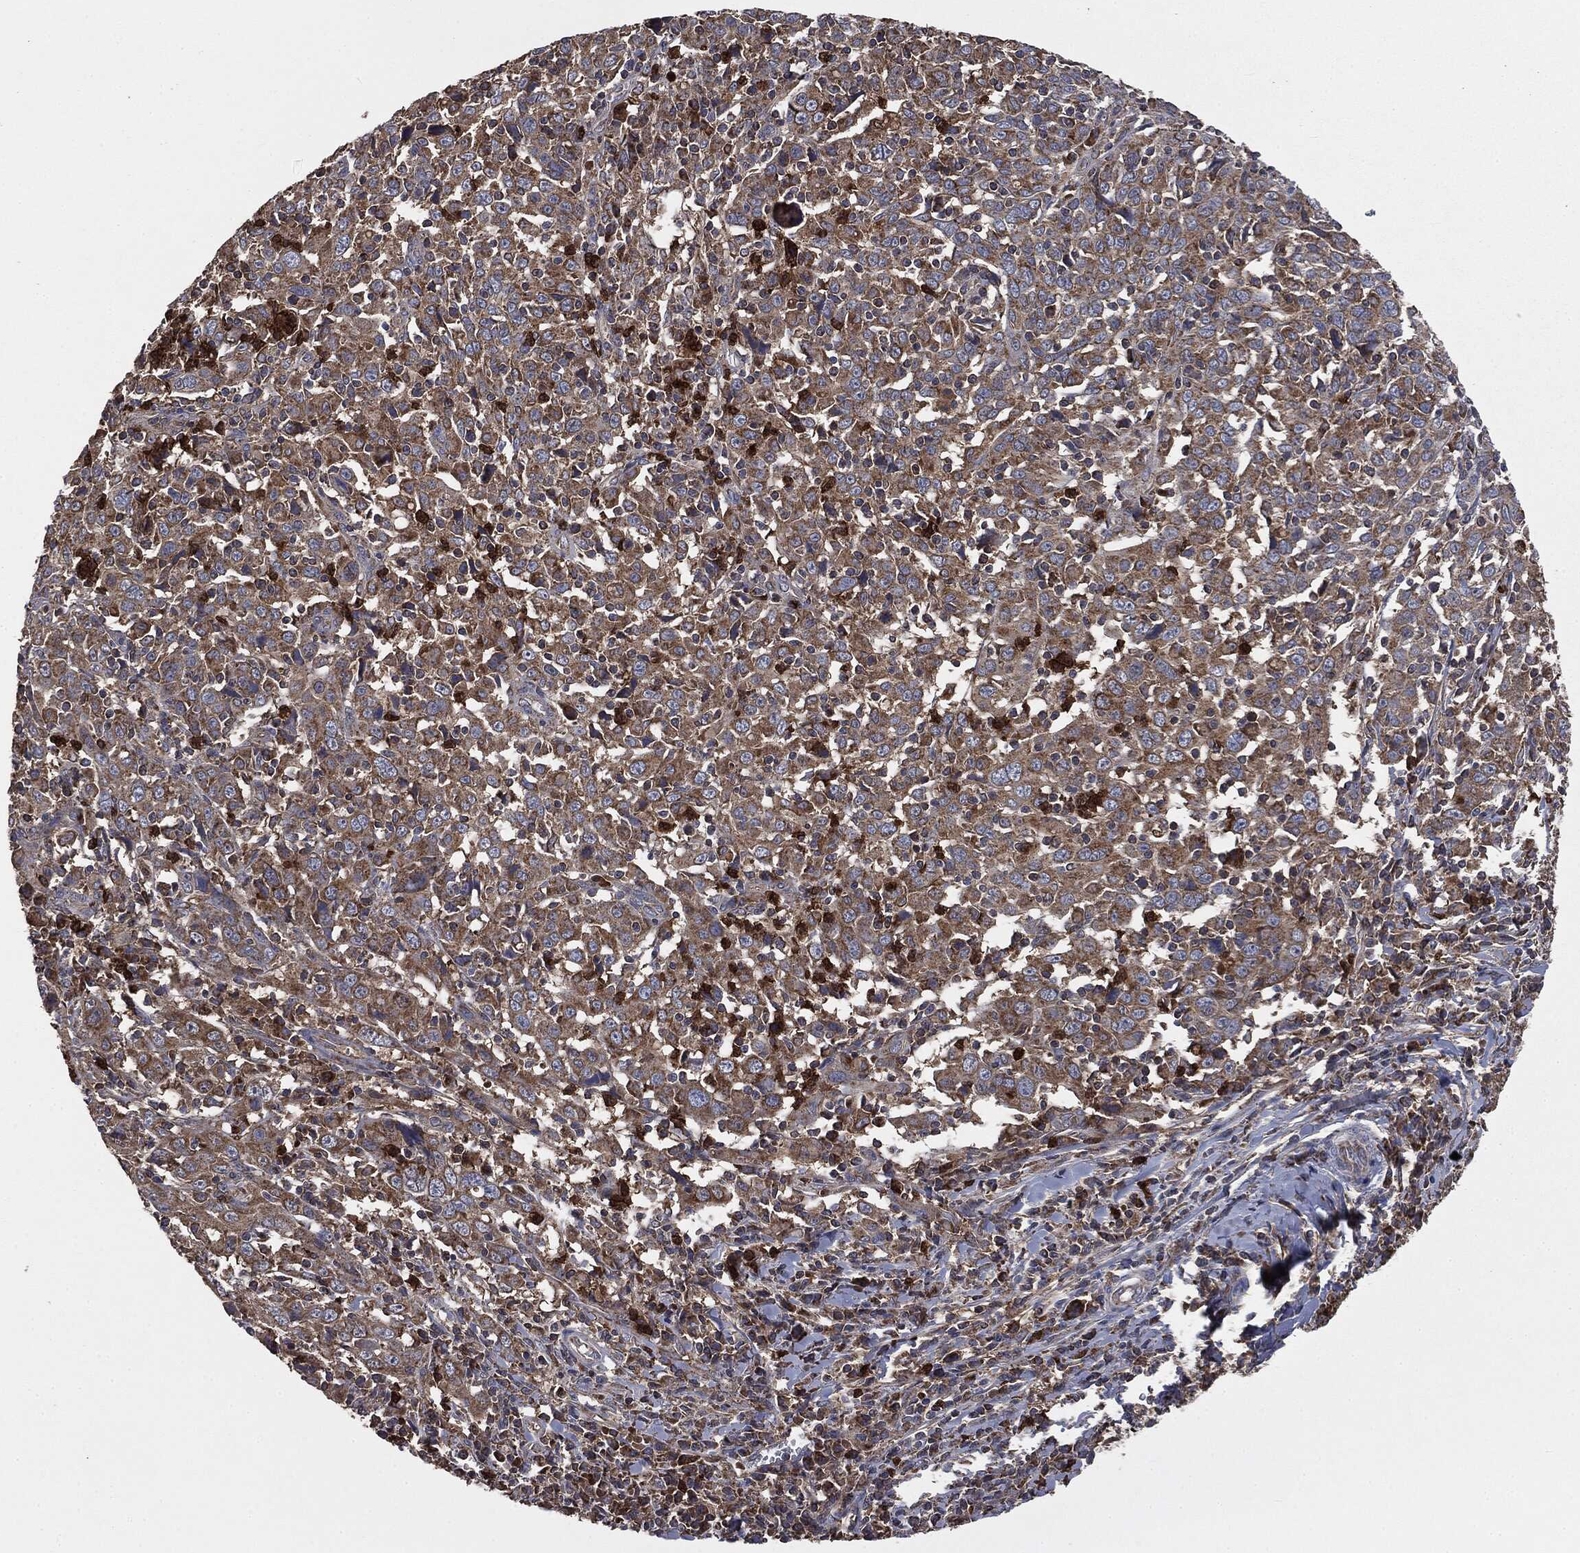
{"staining": {"intensity": "moderate", "quantity": ">75%", "location": "cytoplasmic/membranous"}, "tissue": "cervical cancer", "cell_type": "Tumor cells", "image_type": "cancer", "snomed": [{"axis": "morphology", "description": "Squamous cell carcinoma, NOS"}, {"axis": "topography", "description": "Cervix"}], "caption": "Cervical cancer stained with DAB IHC displays medium levels of moderate cytoplasmic/membranous expression in about >75% of tumor cells.", "gene": "MAPK6", "patient": {"sex": "female", "age": 46}}